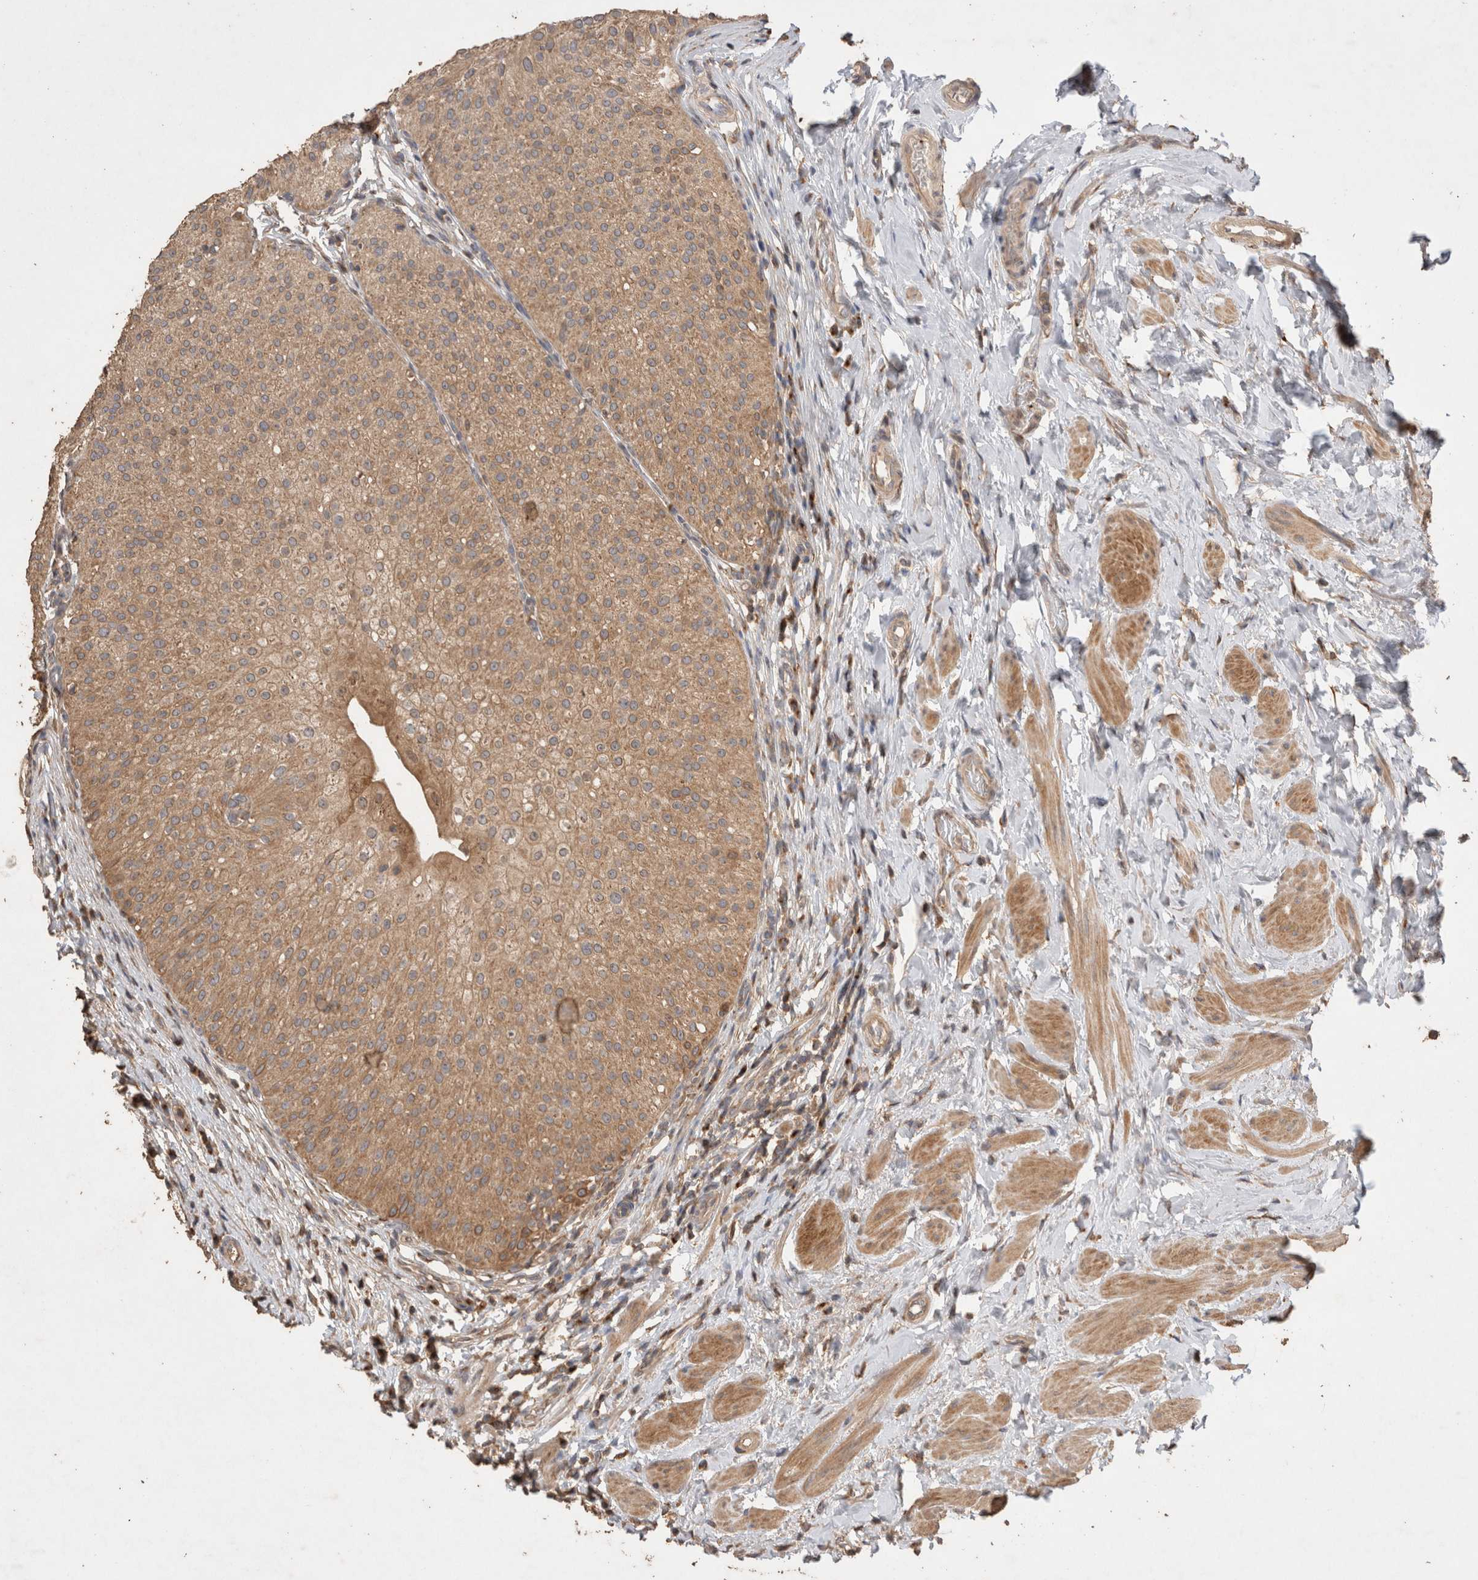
{"staining": {"intensity": "moderate", "quantity": ">75%", "location": "cytoplasmic/membranous"}, "tissue": "urothelial cancer", "cell_type": "Tumor cells", "image_type": "cancer", "snomed": [{"axis": "morphology", "description": "Normal tissue, NOS"}, {"axis": "morphology", "description": "Urothelial carcinoma, Low grade"}, {"axis": "topography", "description": "Smooth muscle"}, {"axis": "topography", "description": "Urinary bladder"}], "caption": "A high-resolution micrograph shows immunohistochemistry (IHC) staining of urothelial carcinoma (low-grade), which shows moderate cytoplasmic/membranous expression in approximately >75% of tumor cells.", "gene": "SNX31", "patient": {"sex": "male", "age": 60}}